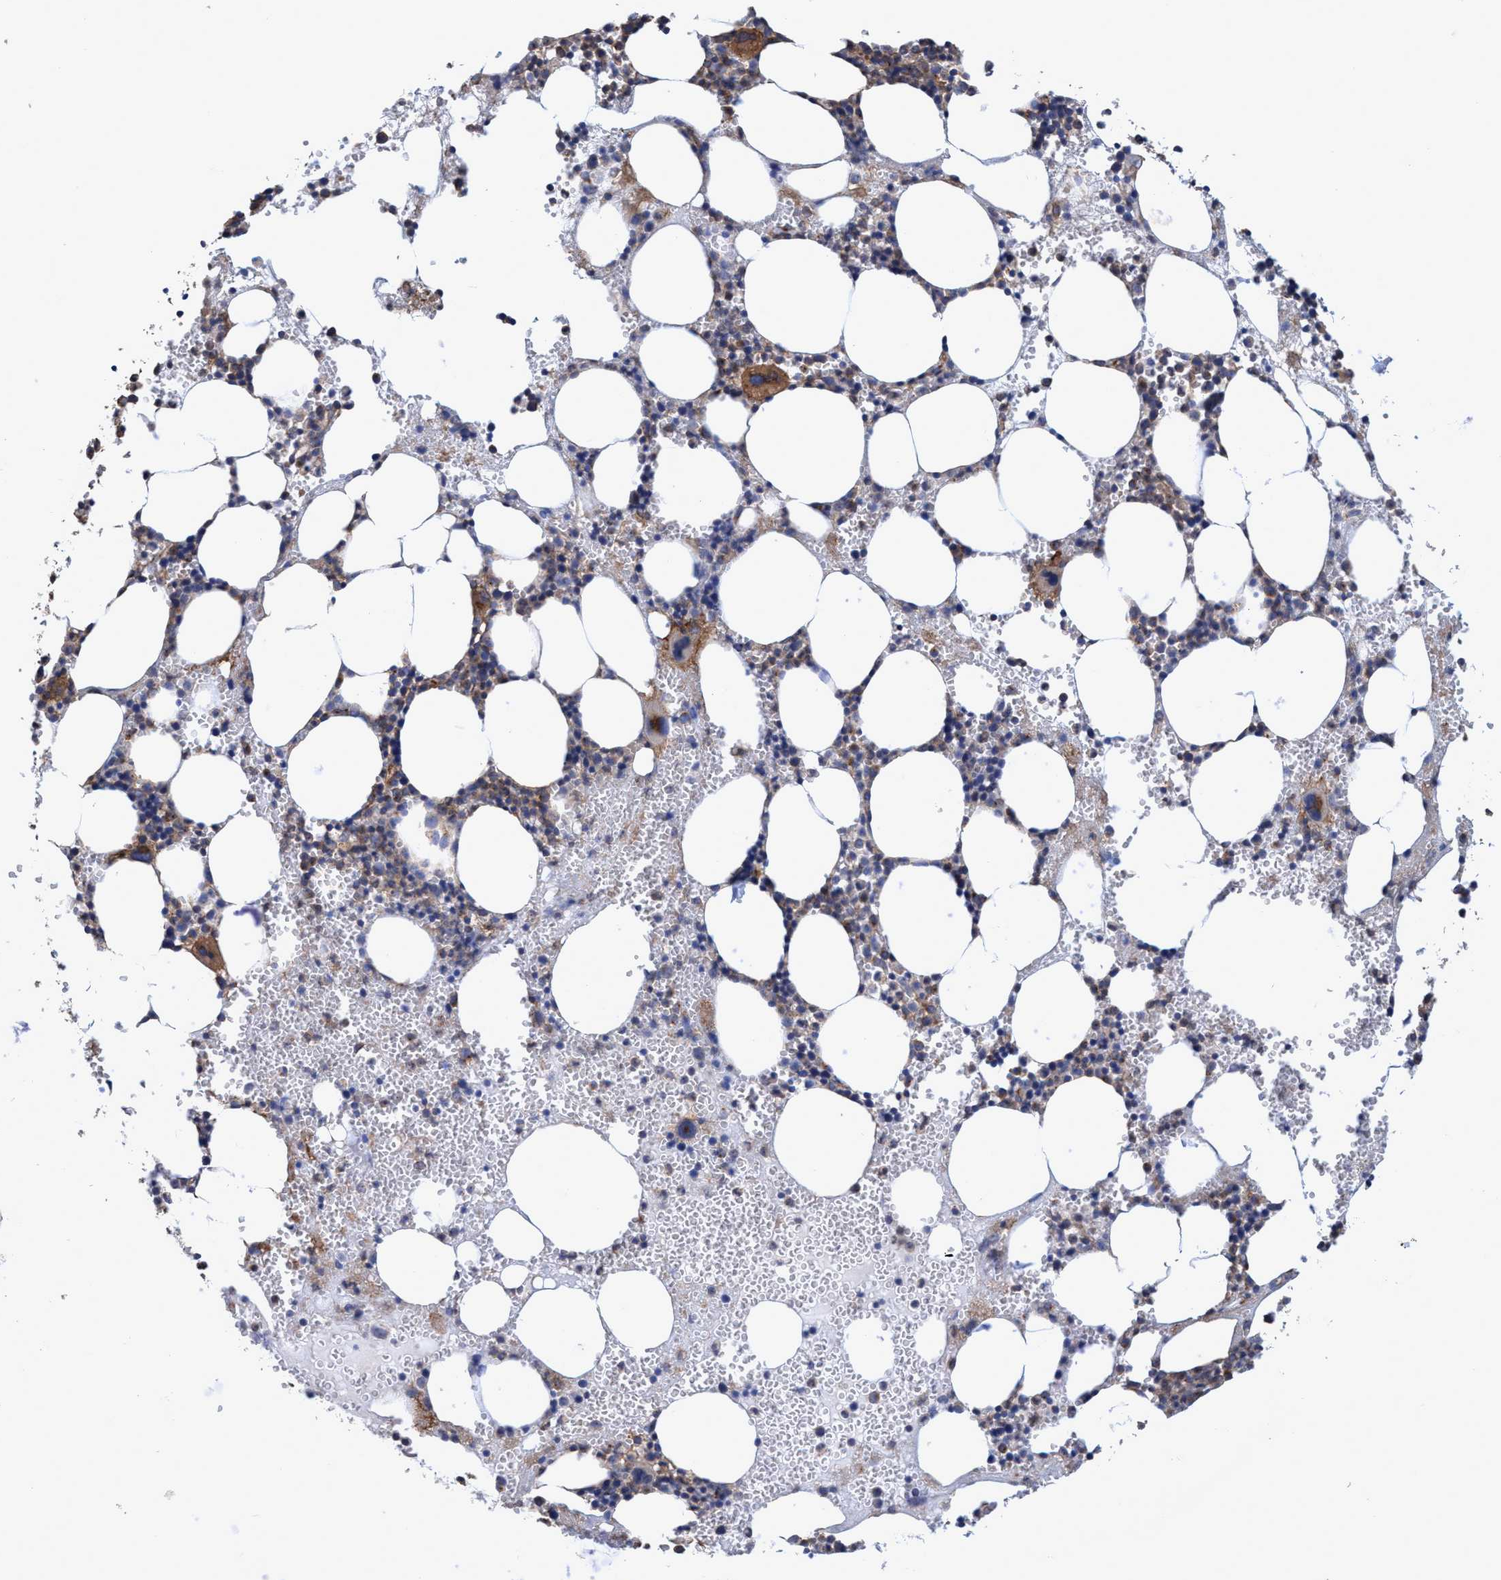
{"staining": {"intensity": "moderate", "quantity": "25%-75%", "location": "cytoplasmic/membranous"}, "tissue": "bone marrow", "cell_type": "Hematopoietic cells", "image_type": "normal", "snomed": [{"axis": "morphology", "description": "Normal tissue, NOS"}, {"axis": "morphology", "description": "Inflammation, NOS"}, {"axis": "topography", "description": "Bone marrow"}], "caption": "Immunohistochemical staining of benign bone marrow reveals medium levels of moderate cytoplasmic/membranous positivity in about 25%-75% of hematopoietic cells. (DAB = brown stain, brightfield microscopy at high magnification).", "gene": "BICD2", "patient": {"sex": "female", "age": 67}}